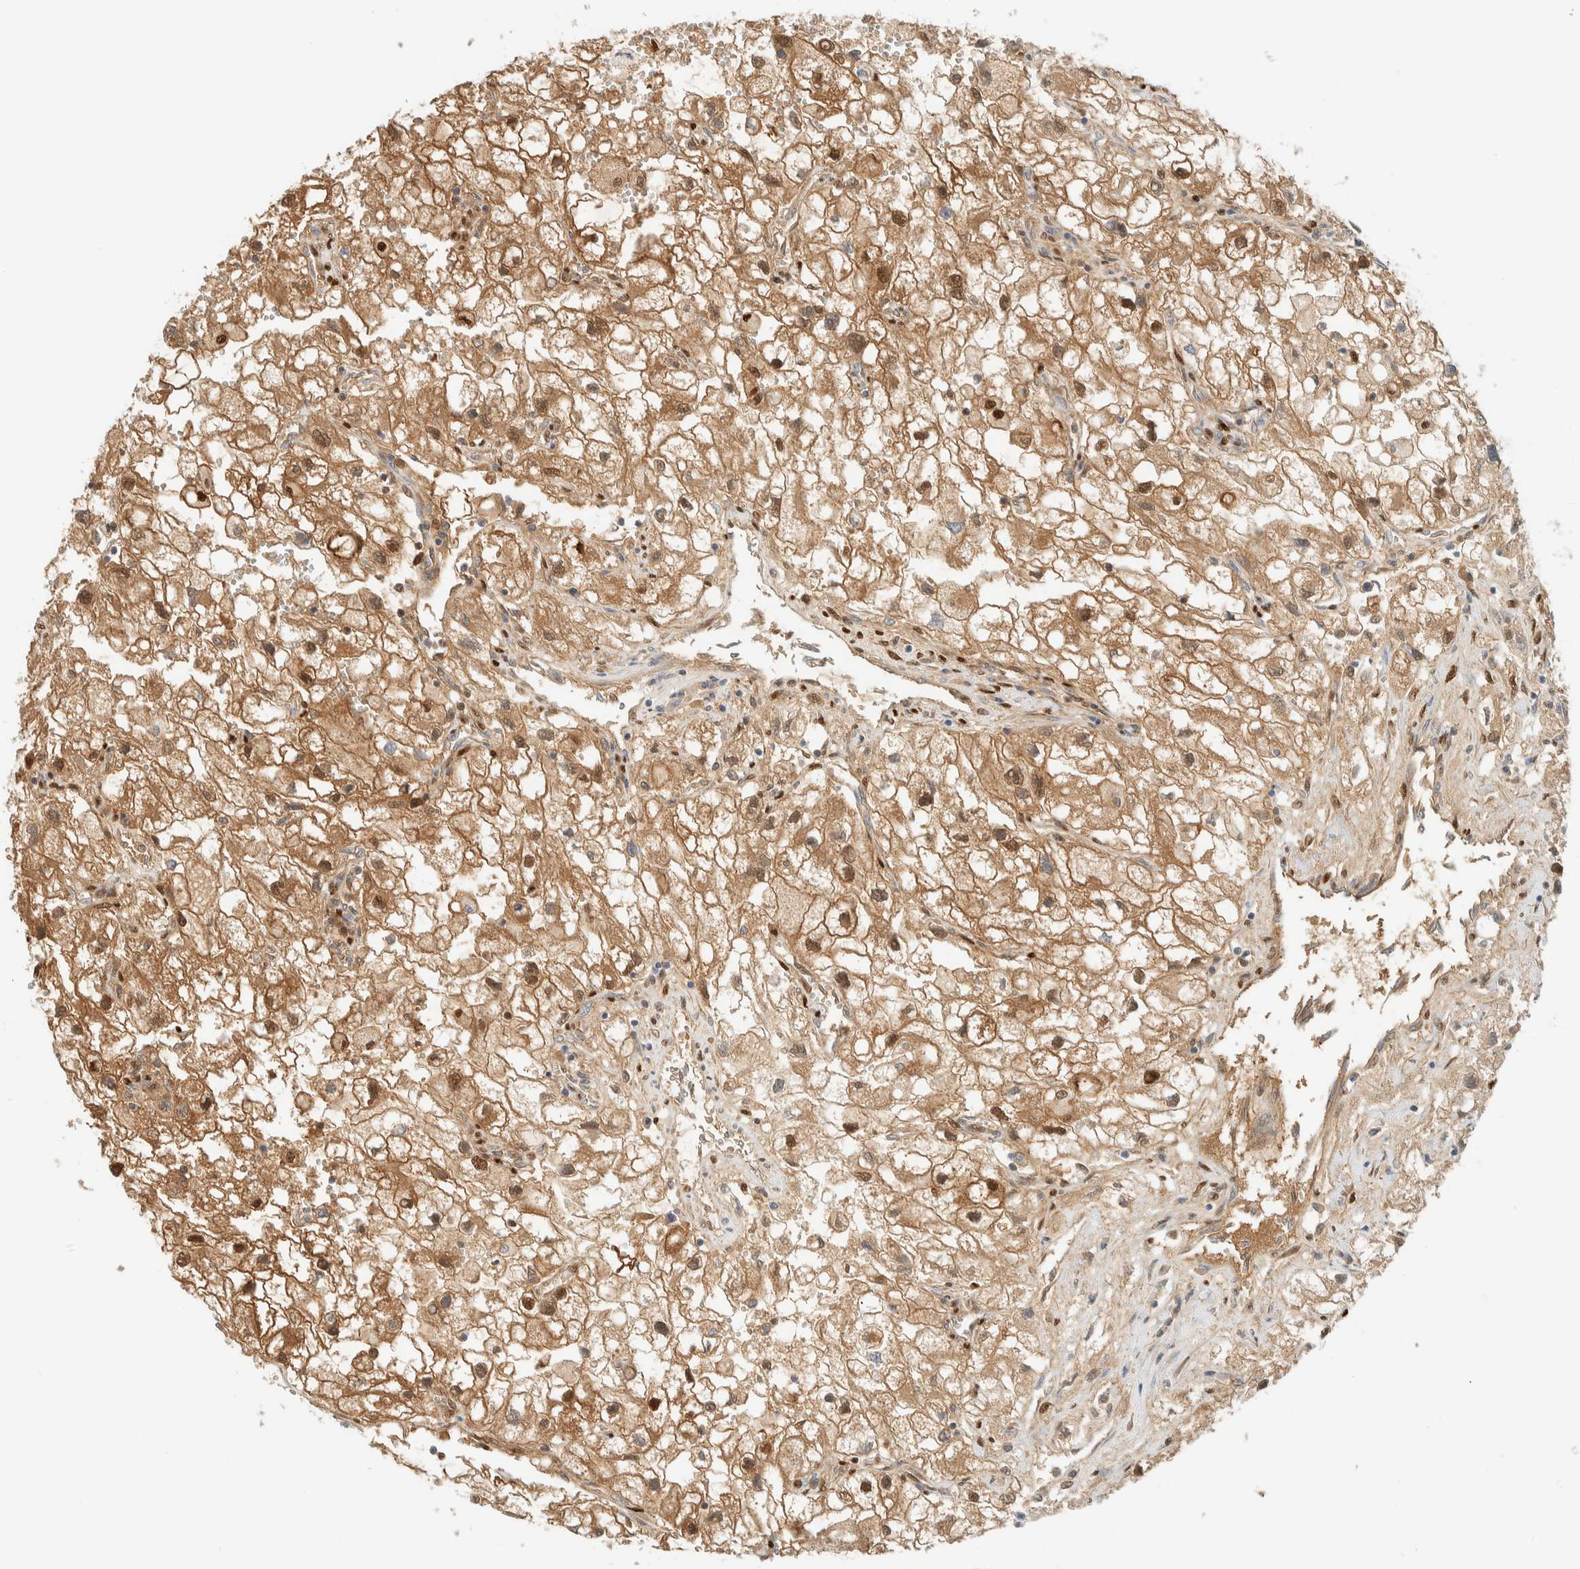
{"staining": {"intensity": "moderate", "quantity": ">75%", "location": "cytoplasmic/membranous,nuclear"}, "tissue": "renal cancer", "cell_type": "Tumor cells", "image_type": "cancer", "snomed": [{"axis": "morphology", "description": "Adenocarcinoma, NOS"}, {"axis": "topography", "description": "Kidney"}], "caption": "Tumor cells exhibit moderate cytoplasmic/membranous and nuclear staining in approximately >75% of cells in renal cancer (adenocarcinoma).", "gene": "ZBTB37", "patient": {"sex": "female", "age": 70}}